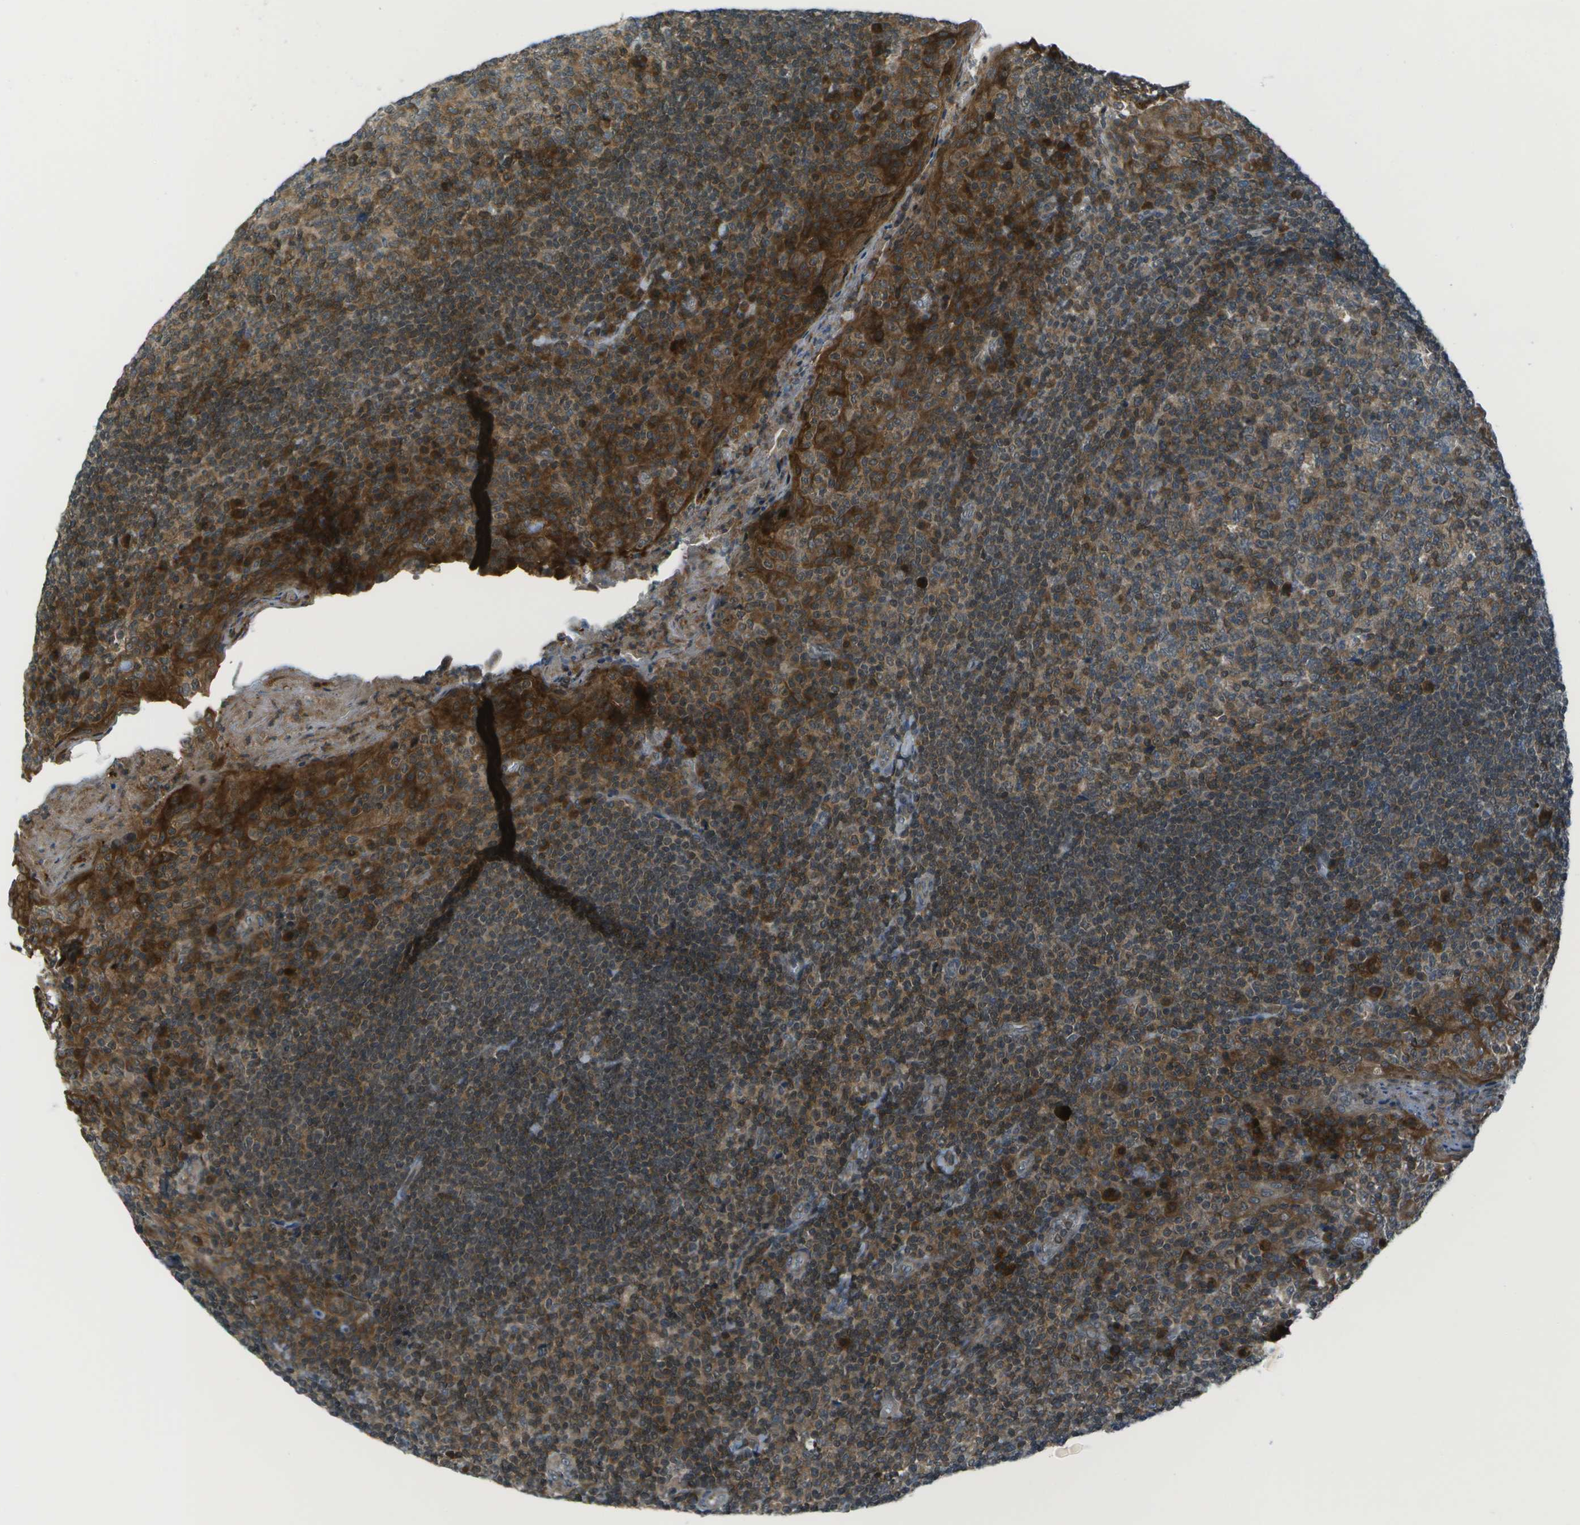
{"staining": {"intensity": "moderate", "quantity": "<25%", "location": "cytoplasmic/membranous,nuclear"}, "tissue": "tonsil", "cell_type": "Germinal center cells", "image_type": "normal", "snomed": [{"axis": "morphology", "description": "Normal tissue, NOS"}, {"axis": "topography", "description": "Tonsil"}], "caption": "Human tonsil stained for a protein (brown) exhibits moderate cytoplasmic/membranous,nuclear positive expression in approximately <25% of germinal center cells.", "gene": "TMEM19", "patient": {"sex": "male", "age": 17}}